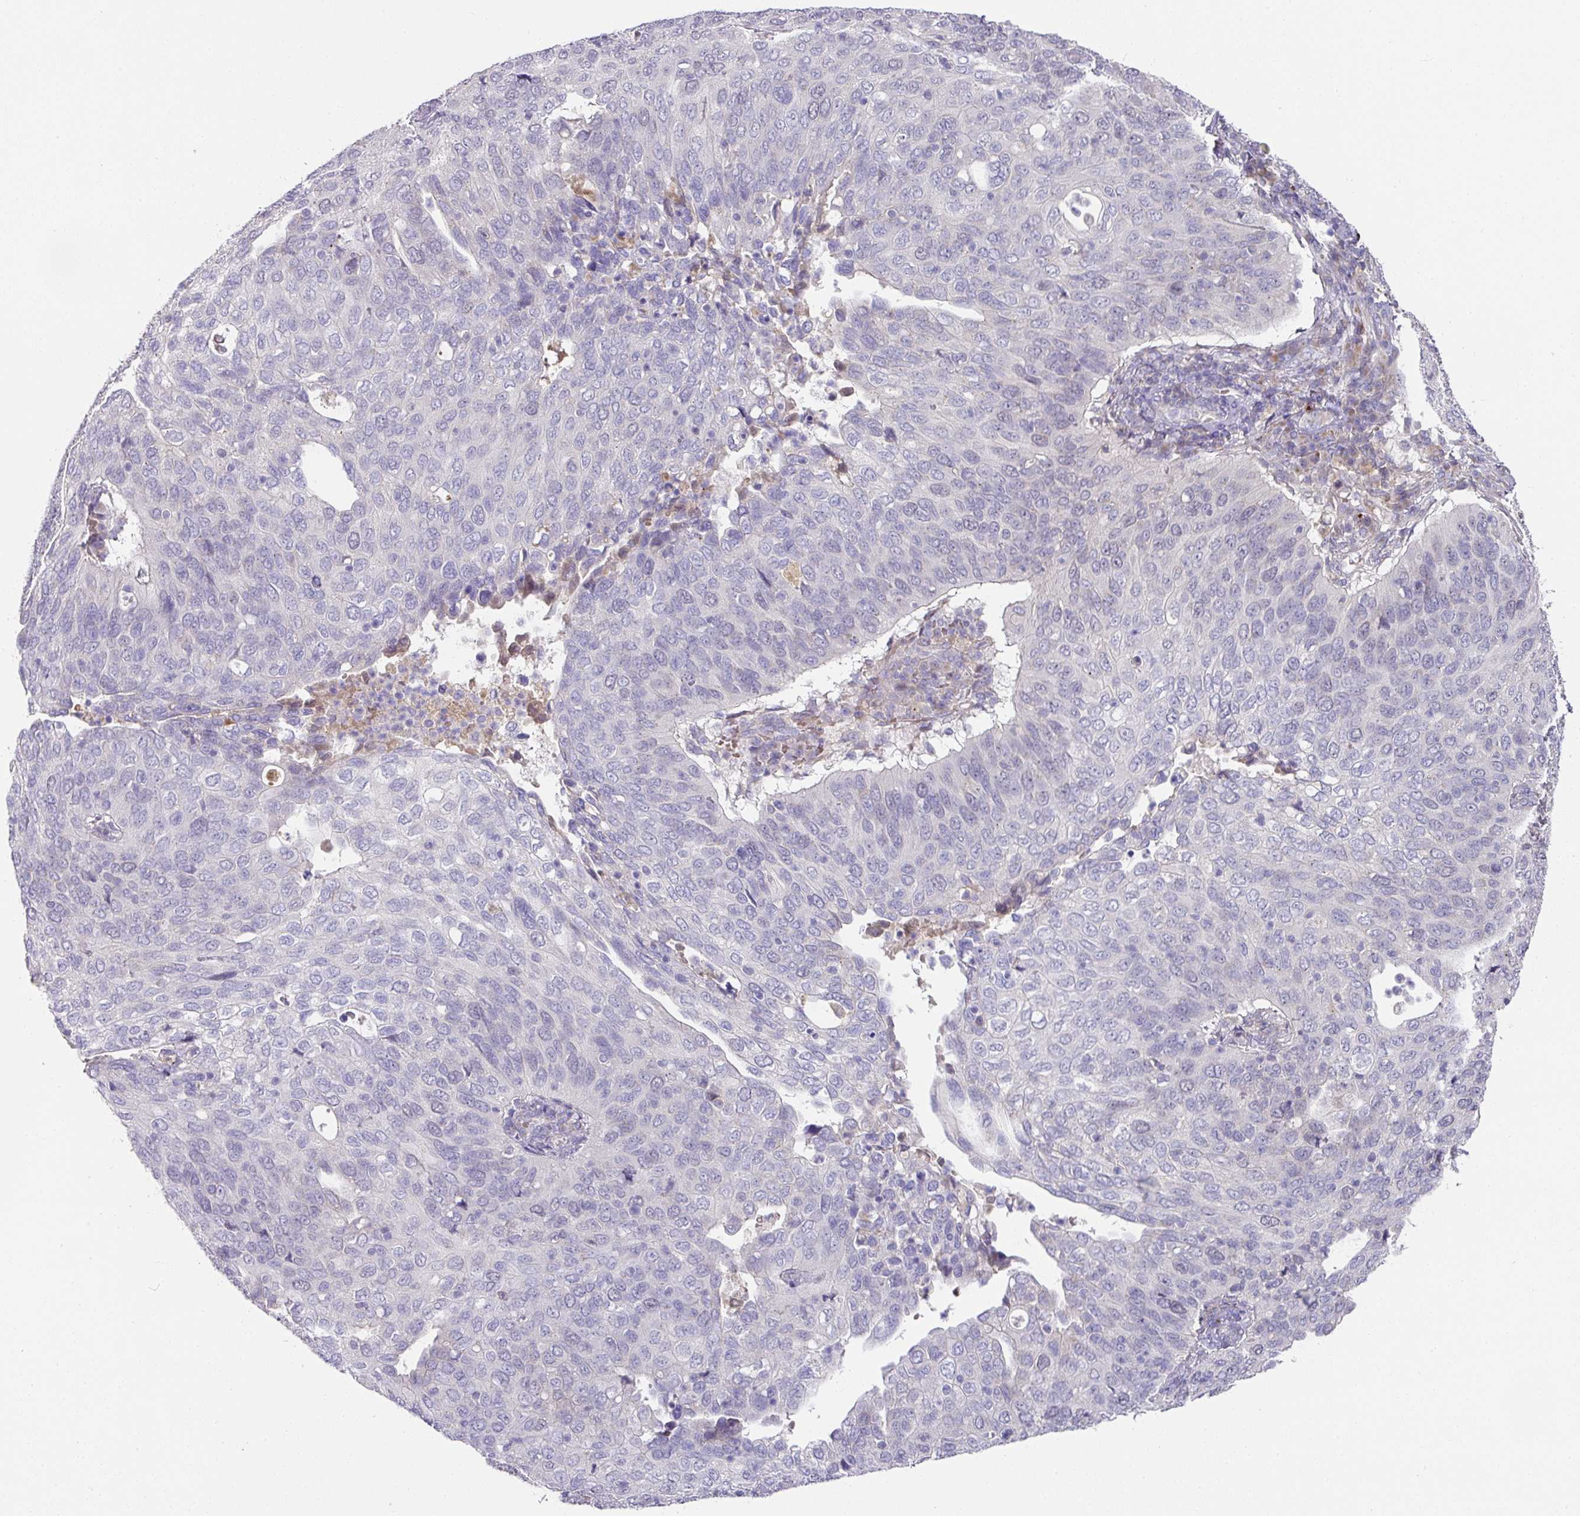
{"staining": {"intensity": "negative", "quantity": "none", "location": "none"}, "tissue": "cervical cancer", "cell_type": "Tumor cells", "image_type": "cancer", "snomed": [{"axis": "morphology", "description": "Squamous cell carcinoma, NOS"}, {"axis": "topography", "description": "Cervix"}], "caption": "IHC of human cervical cancer demonstrates no expression in tumor cells.", "gene": "TARM1", "patient": {"sex": "female", "age": 36}}